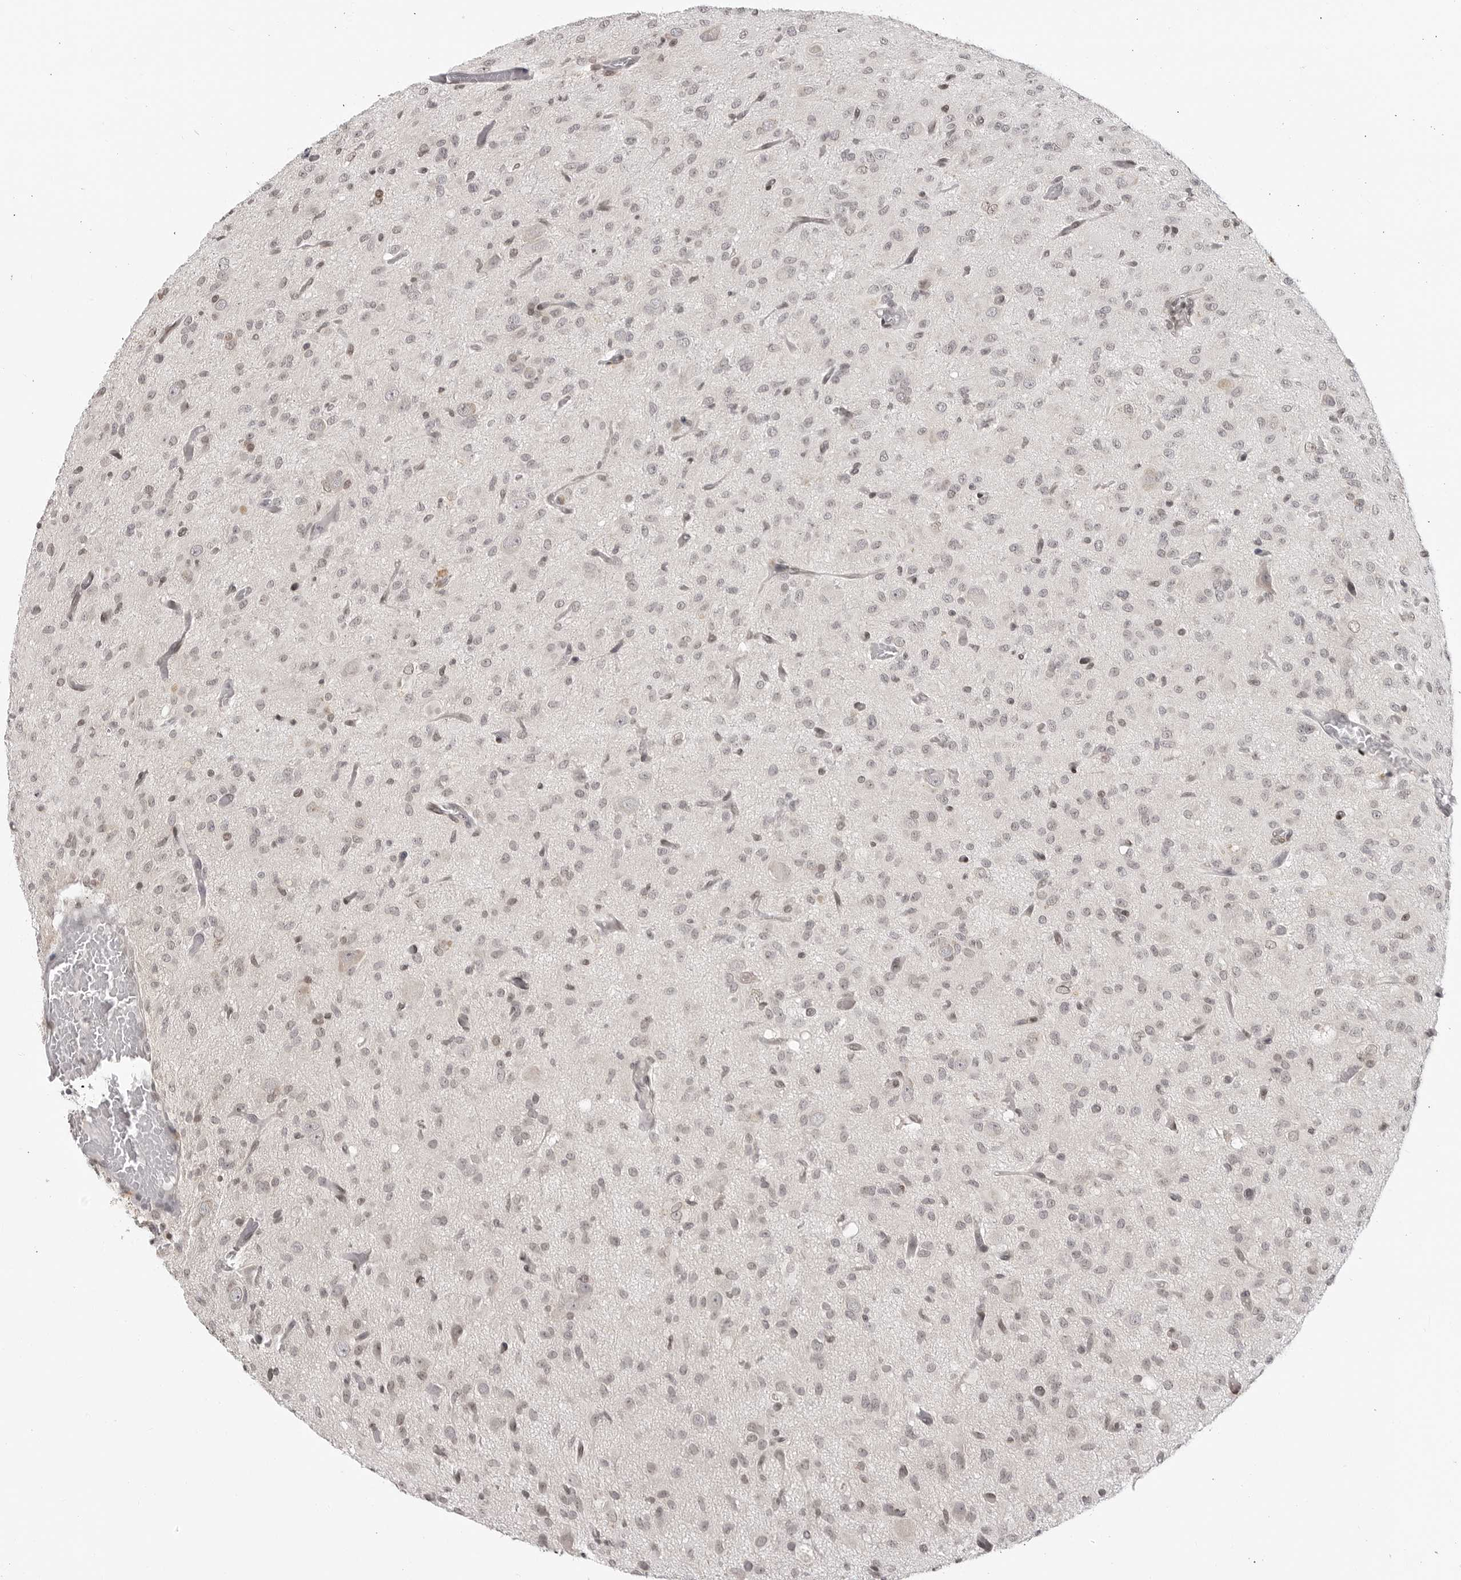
{"staining": {"intensity": "moderate", "quantity": "<25%", "location": "nuclear"}, "tissue": "glioma", "cell_type": "Tumor cells", "image_type": "cancer", "snomed": [{"axis": "morphology", "description": "Glioma, malignant, High grade"}, {"axis": "topography", "description": "Brain"}], "caption": "Immunohistochemical staining of glioma demonstrates moderate nuclear protein expression in about <25% of tumor cells.", "gene": "C8orf33", "patient": {"sex": "female", "age": 59}}